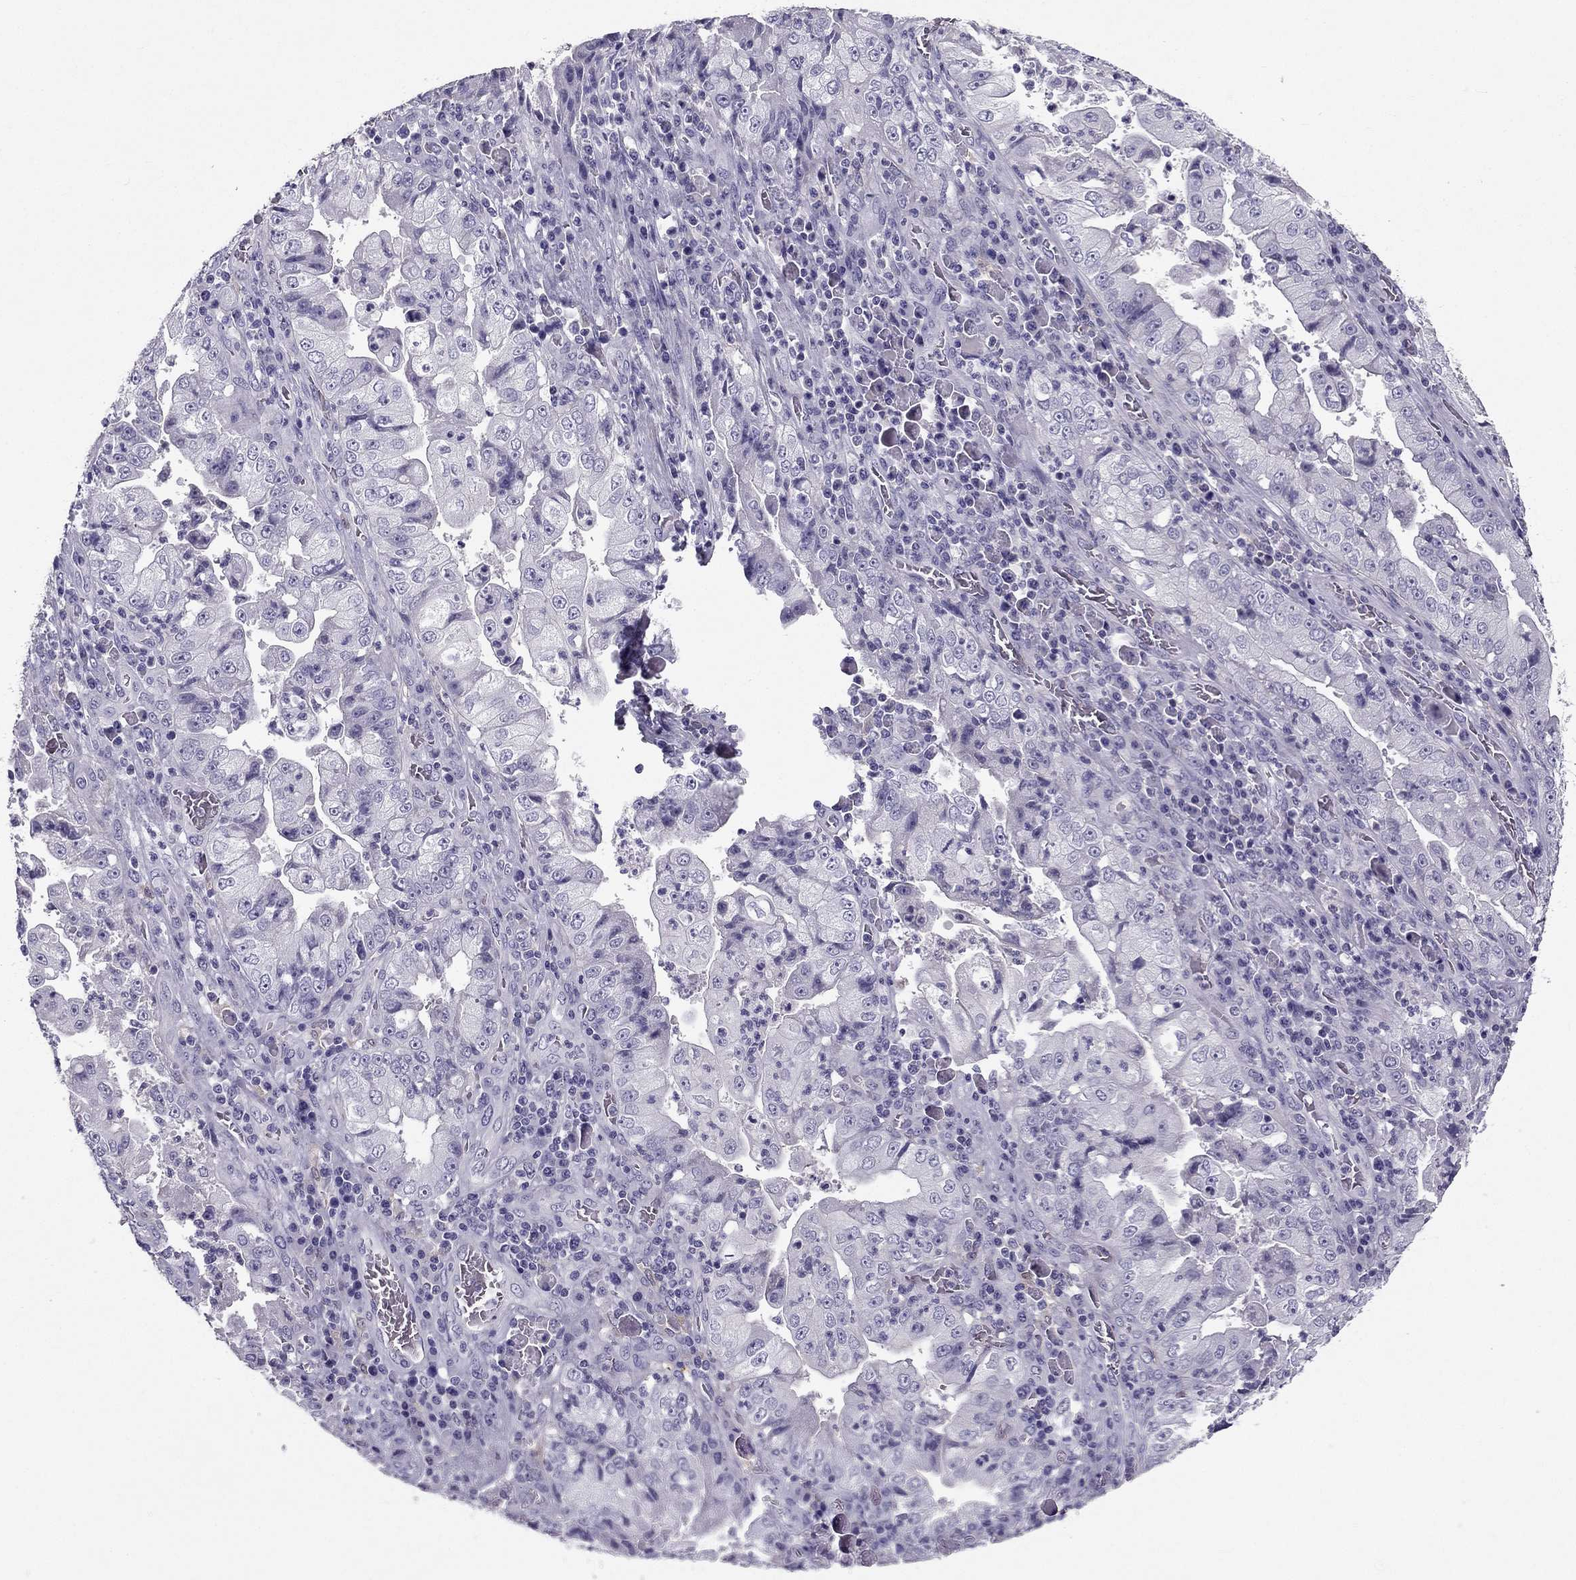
{"staining": {"intensity": "negative", "quantity": "none", "location": "none"}, "tissue": "stomach cancer", "cell_type": "Tumor cells", "image_type": "cancer", "snomed": [{"axis": "morphology", "description": "Adenocarcinoma, NOS"}, {"axis": "topography", "description": "Stomach"}], "caption": "Histopathology image shows no protein expression in tumor cells of stomach adenocarcinoma tissue.", "gene": "LMTK3", "patient": {"sex": "male", "age": 76}}